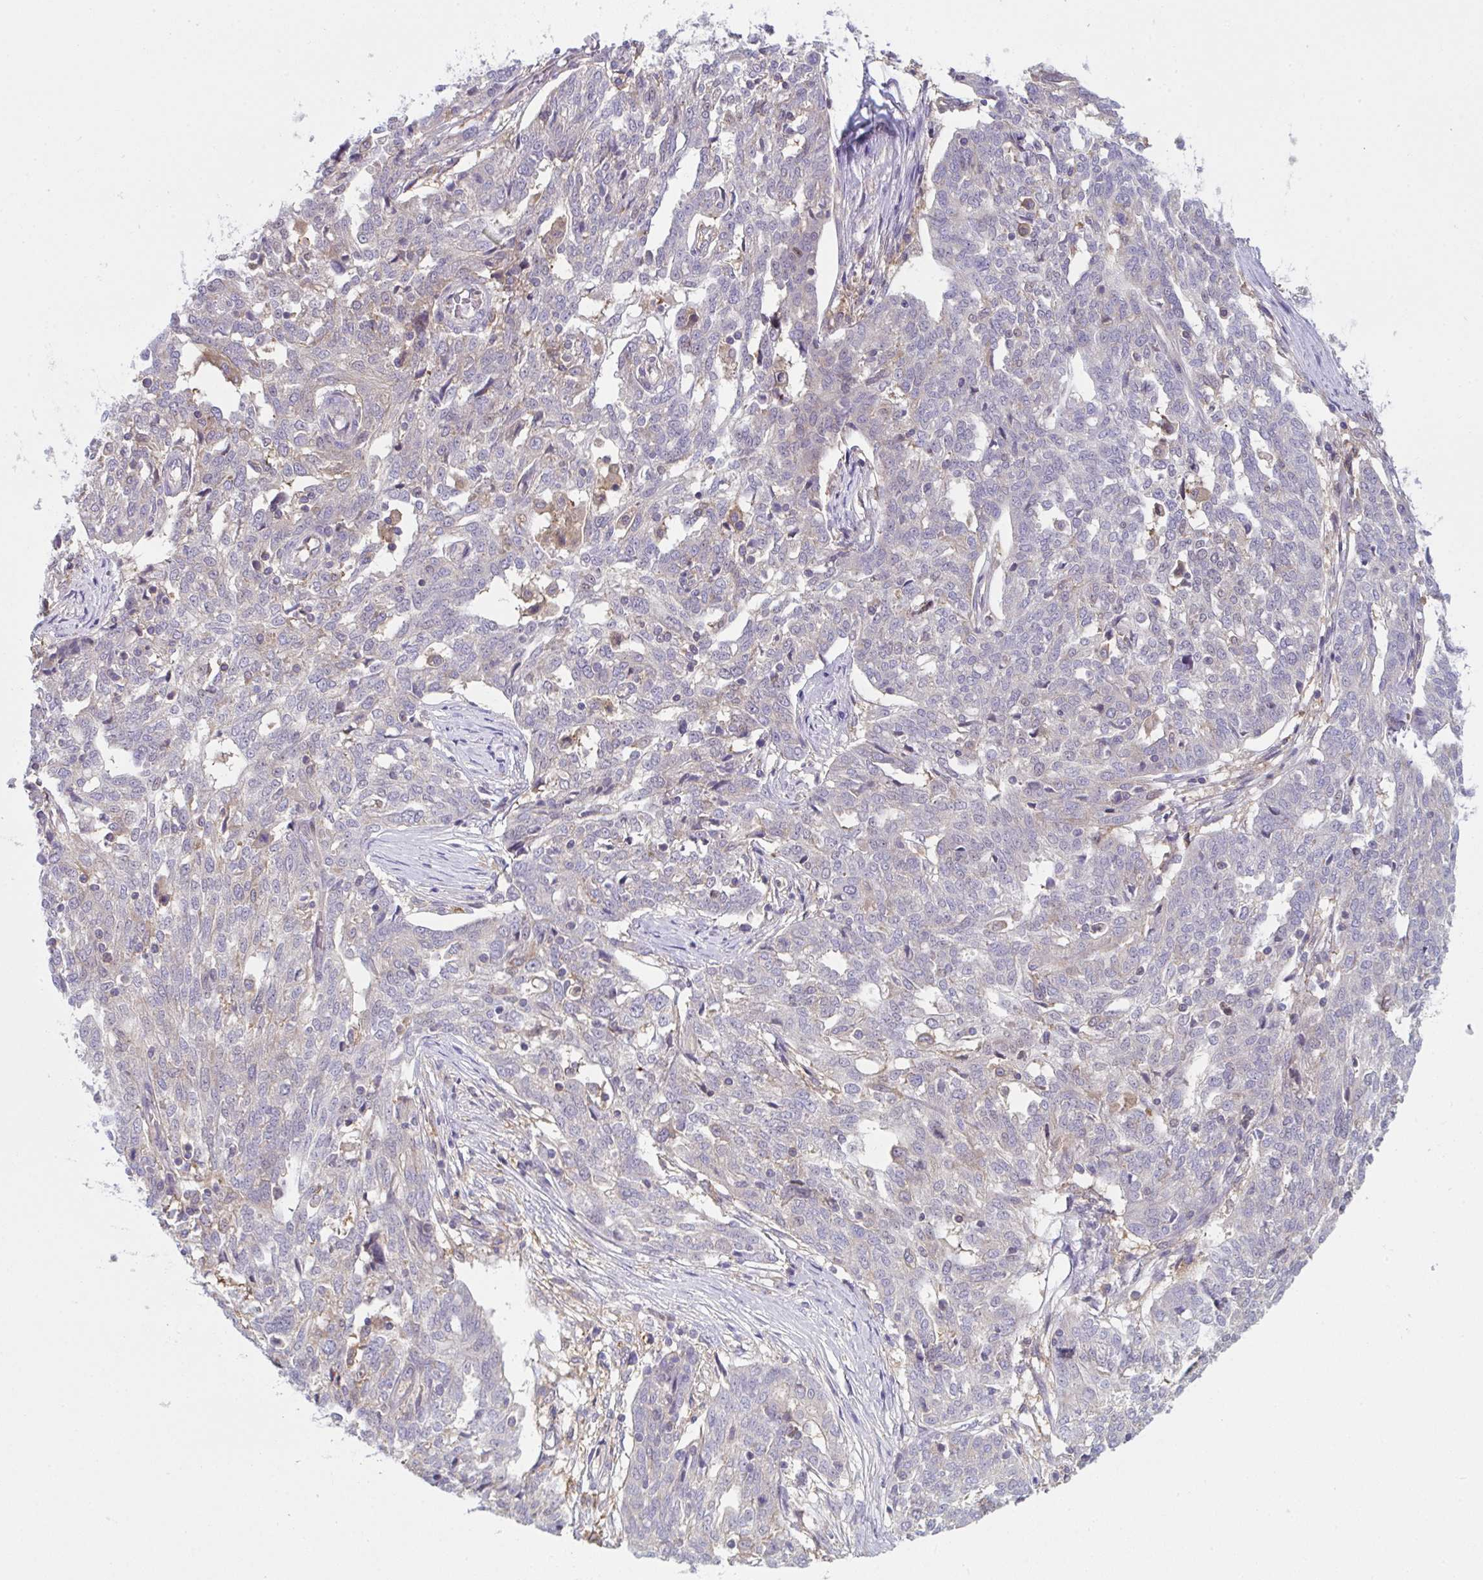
{"staining": {"intensity": "weak", "quantity": "<25%", "location": "cytoplasmic/membranous"}, "tissue": "ovarian cancer", "cell_type": "Tumor cells", "image_type": "cancer", "snomed": [{"axis": "morphology", "description": "Cystadenocarcinoma, serous, NOS"}, {"axis": "topography", "description": "Ovary"}], "caption": "DAB (3,3'-diaminobenzidine) immunohistochemical staining of ovarian cancer (serous cystadenocarcinoma) reveals no significant positivity in tumor cells. (DAB immunohistochemistry, high magnification).", "gene": "ALDH16A1", "patient": {"sex": "female", "age": 67}}